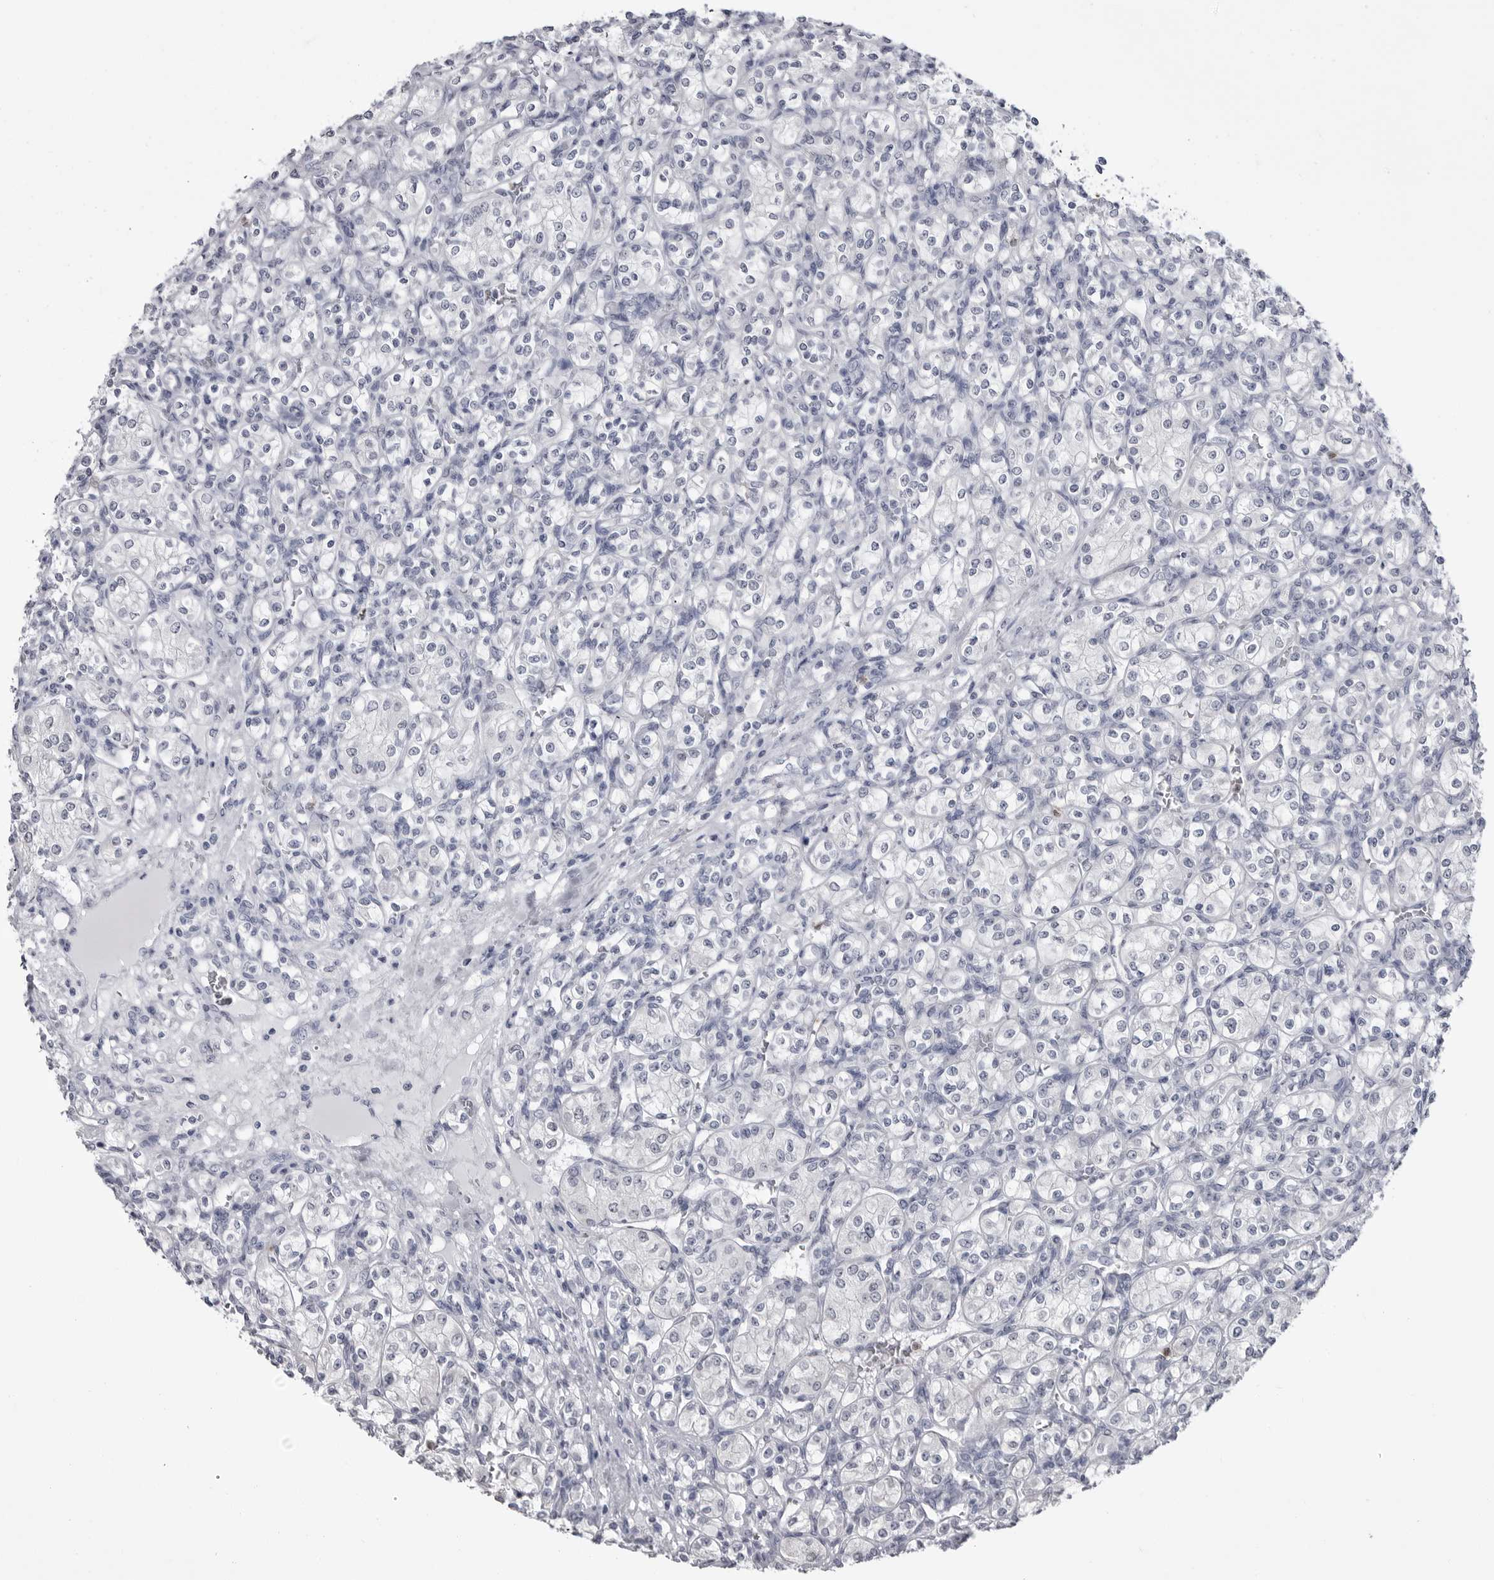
{"staining": {"intensity": "negative", "quantity": "none", "location": "none"}, "tissue": "renal cancer", "cell_type": "Tumor cells", "image_type": "cancer", "snomed": [{"axis": "morphology", "description": "Adenocarcinoma, NOS"}, {"axis": "topography", "description": "Kidney"}], "caption": "This is a photomicrograph of IHC staining of renal cancer, which shows no positivity in tumor cells.", "gene": "STAP2", "patient": {"sex": "male", "age": 77}}